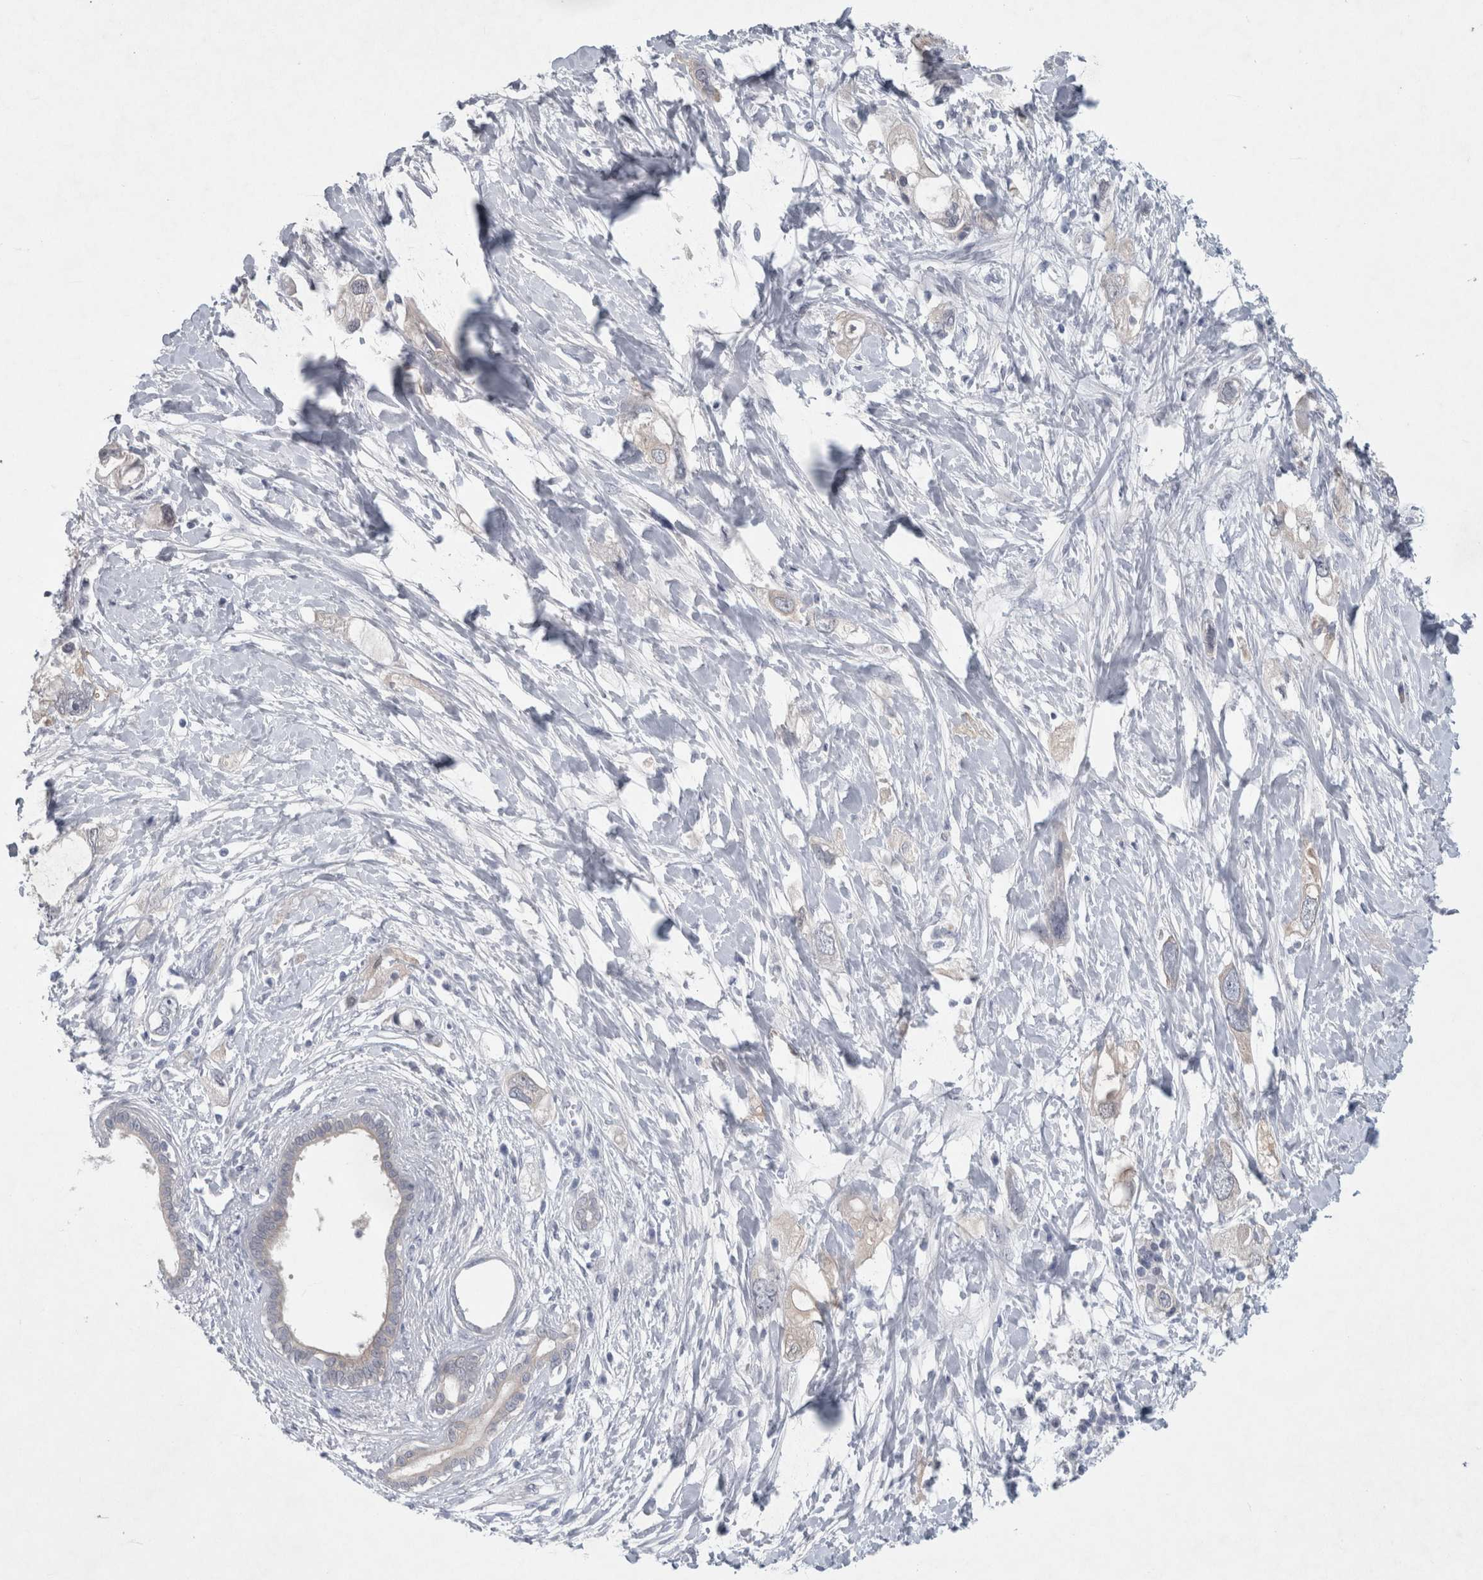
{"staining": {"intensity": "negative", "quantity": "none", "location": "none"}, "tissue": "pancreatic cancer", "cell_type": "Tumor cells", "image_type": "cancer", "snomed": [{"axis": "morphology", "description": "Adenocarcinoma, NOS"}, {"axis": "topography", "description": "Pancreas"}], "caption": "Micrograph shows no significant protein staining in tumor cells of pancreatic cancer (adenocarcinoma).", "gene": "FAM83H", "patient": {"sex": "female", "age": 56}}